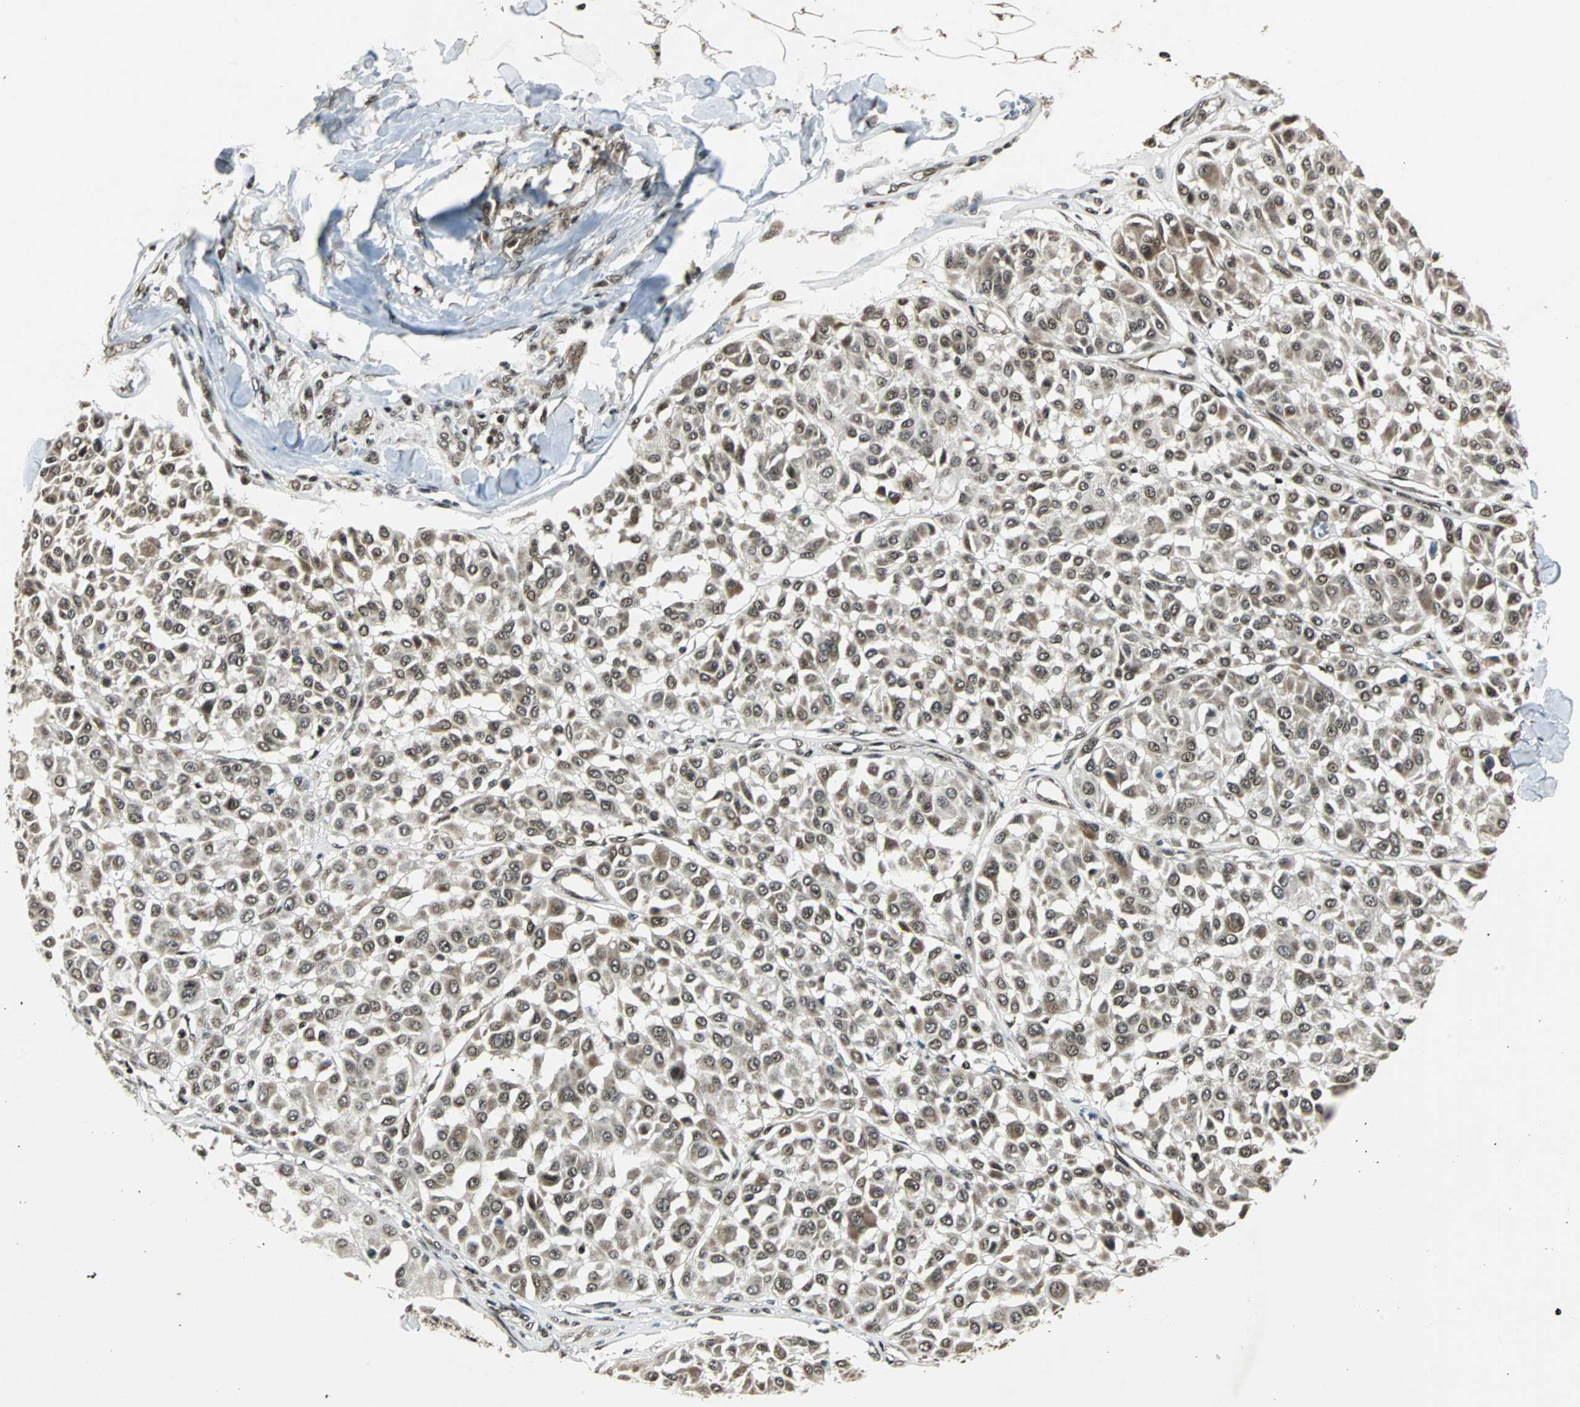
{"staining": {"intensity": "moderate", "quantity": ">75%", "location": "nuclear"}, "tissue": "melanoma", "cell_type": "Tumor cells", "image_type": "cancer", "snomed": [{"axis": "morphology", "description": "Malignant melanoma, Metastatic site"}, {"axis": "topography", "description": "Soft tissue"}], "caption": "Protein analysis of melanoma tissue shows moderate nuclear positivity in about >75% of tumor cells.", "gene": "TAF5", "patient": {"sex": "male", "age": 41}}